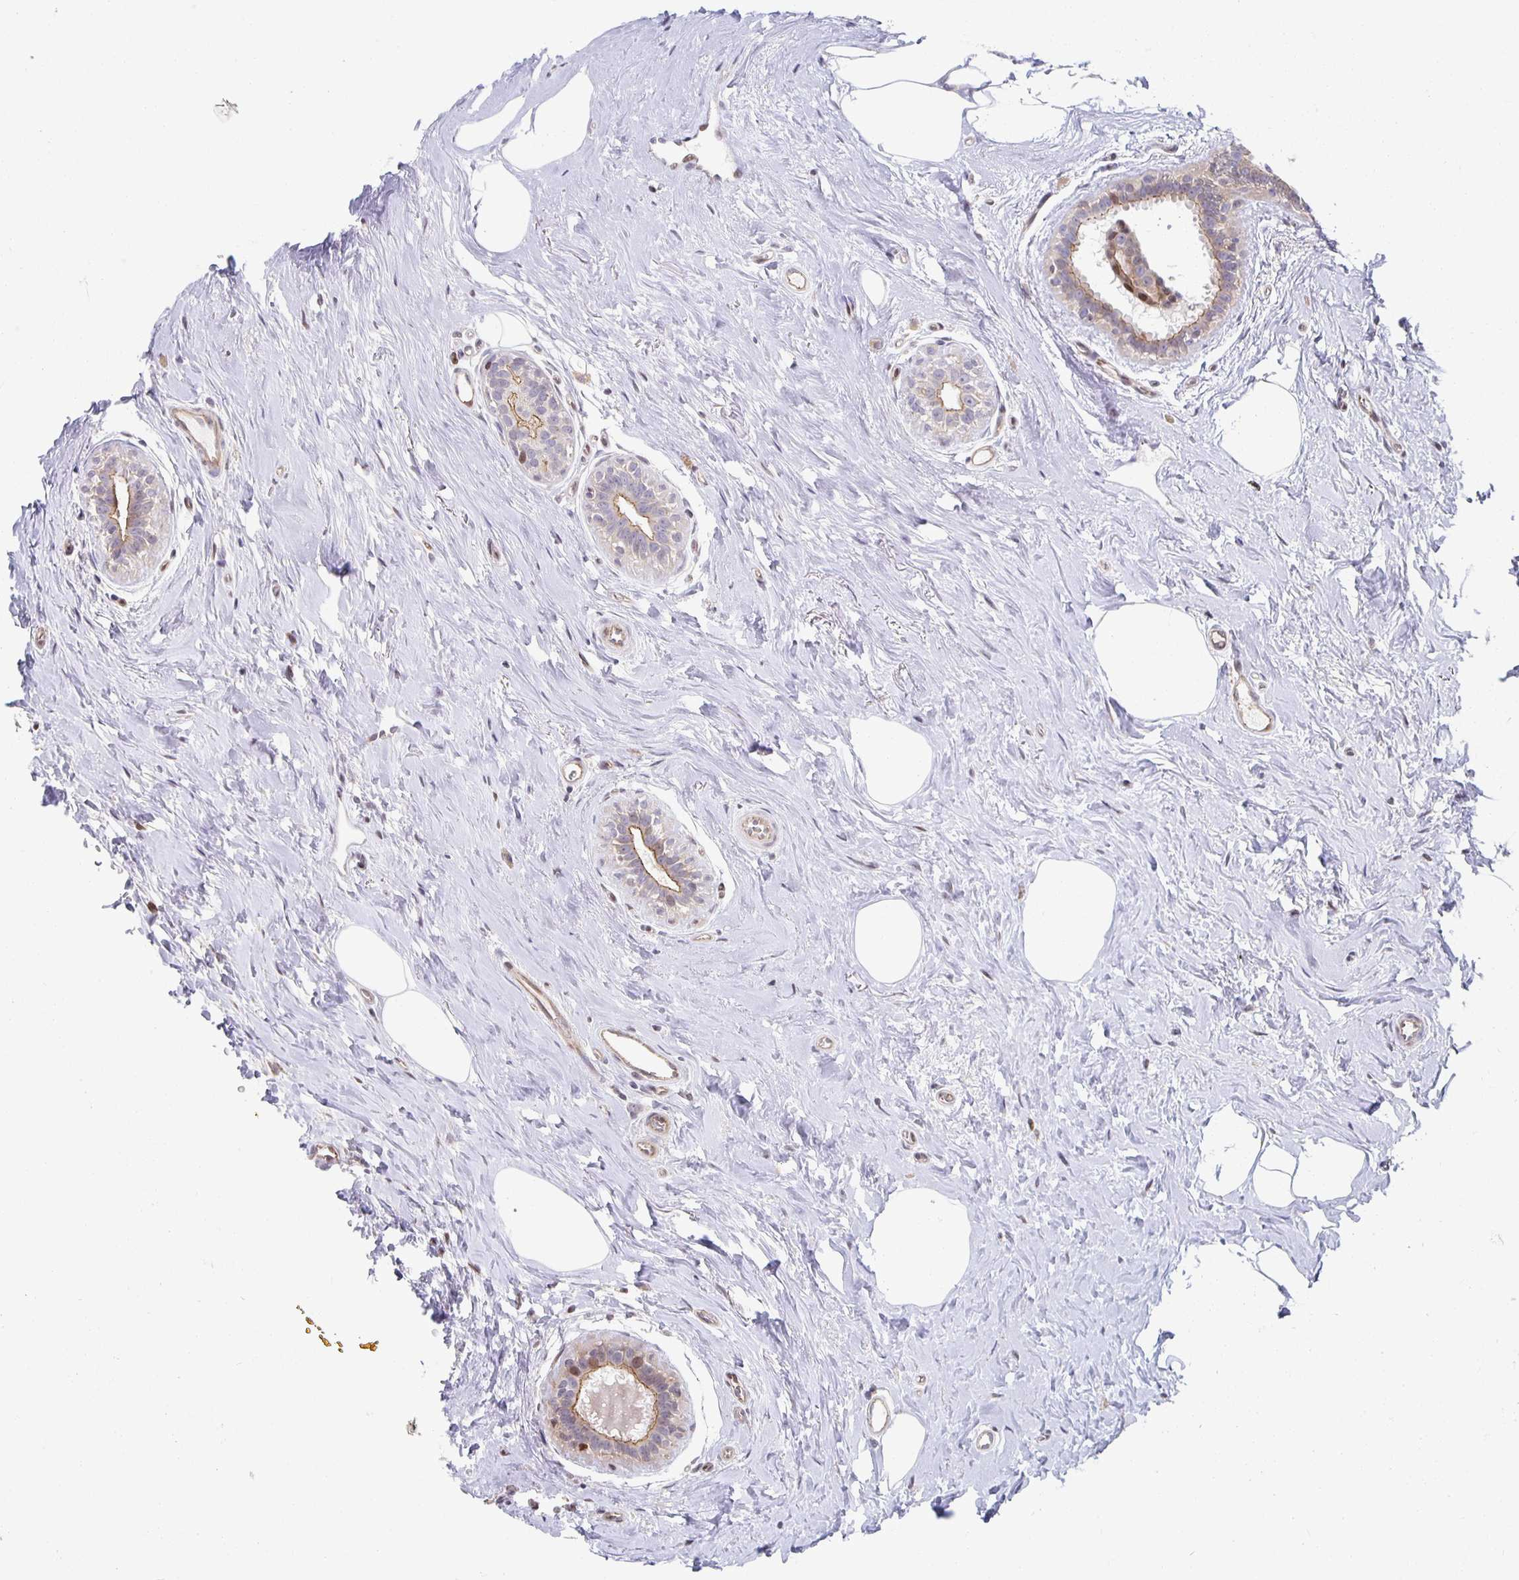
{"staining": {"intensity": "moderate", "quantity": "25%-75%", "location": "cytoplasmic/membranous"}, "tissue": "breast cancer", "cell_type": "Tumor cells", "image_type": "cancer", "snomed": [{"axis": "morphology", "description": "Duct carcinoma"}, {"axis": "topography", "description": "Breast"}], "caption": "Immunohistochemistry histopathology image of breast invasive ductal carcinoma stained for a protein (brown), which exhibits medium levels of moderate cytoplasmic/membranous positivity in approximately 25%-75% of tumor cells.", "gene": "HCFC1R1", "patient": {"sex": "female", "age": 71}}